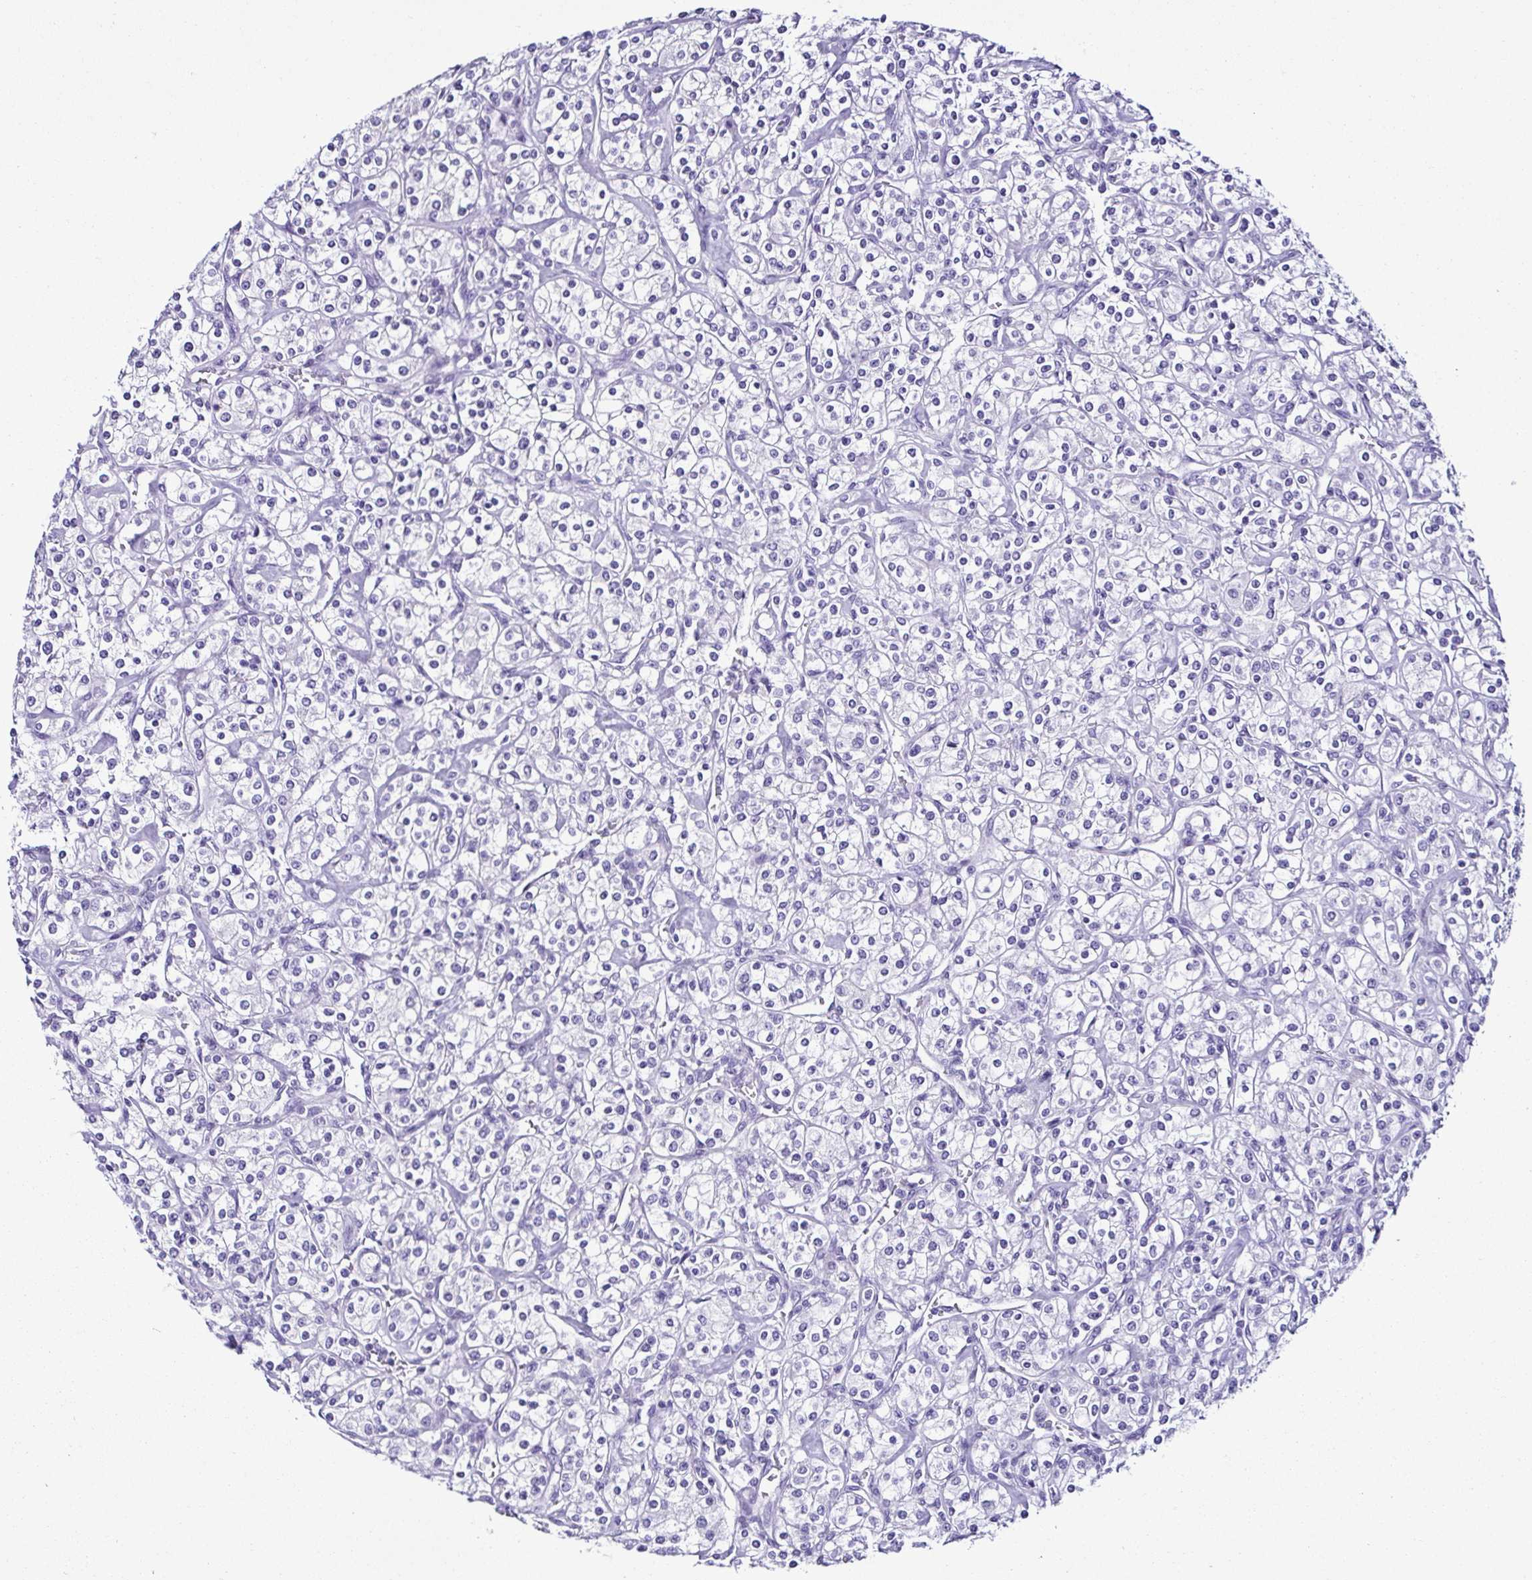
{"staining": {"intensity": "negative", "quantity": "none", "location": "none"}, "tissue": "renal cancer", "cell_type": "Tumor cells", "image_type": "cancer", "snomed": [{"axis": "morphology", "description": "Adenocarcinoma, NOS"}, {"axis": "topography", "description": "Kidney"}], "caption": "An IHC histopathology image of adenocarcinoma (renal) is shown. There is no staining in tumor cells of adenocarcinoma (renal).", "gene": "SRL", "patient": {"sex": "male", "age": 77}}